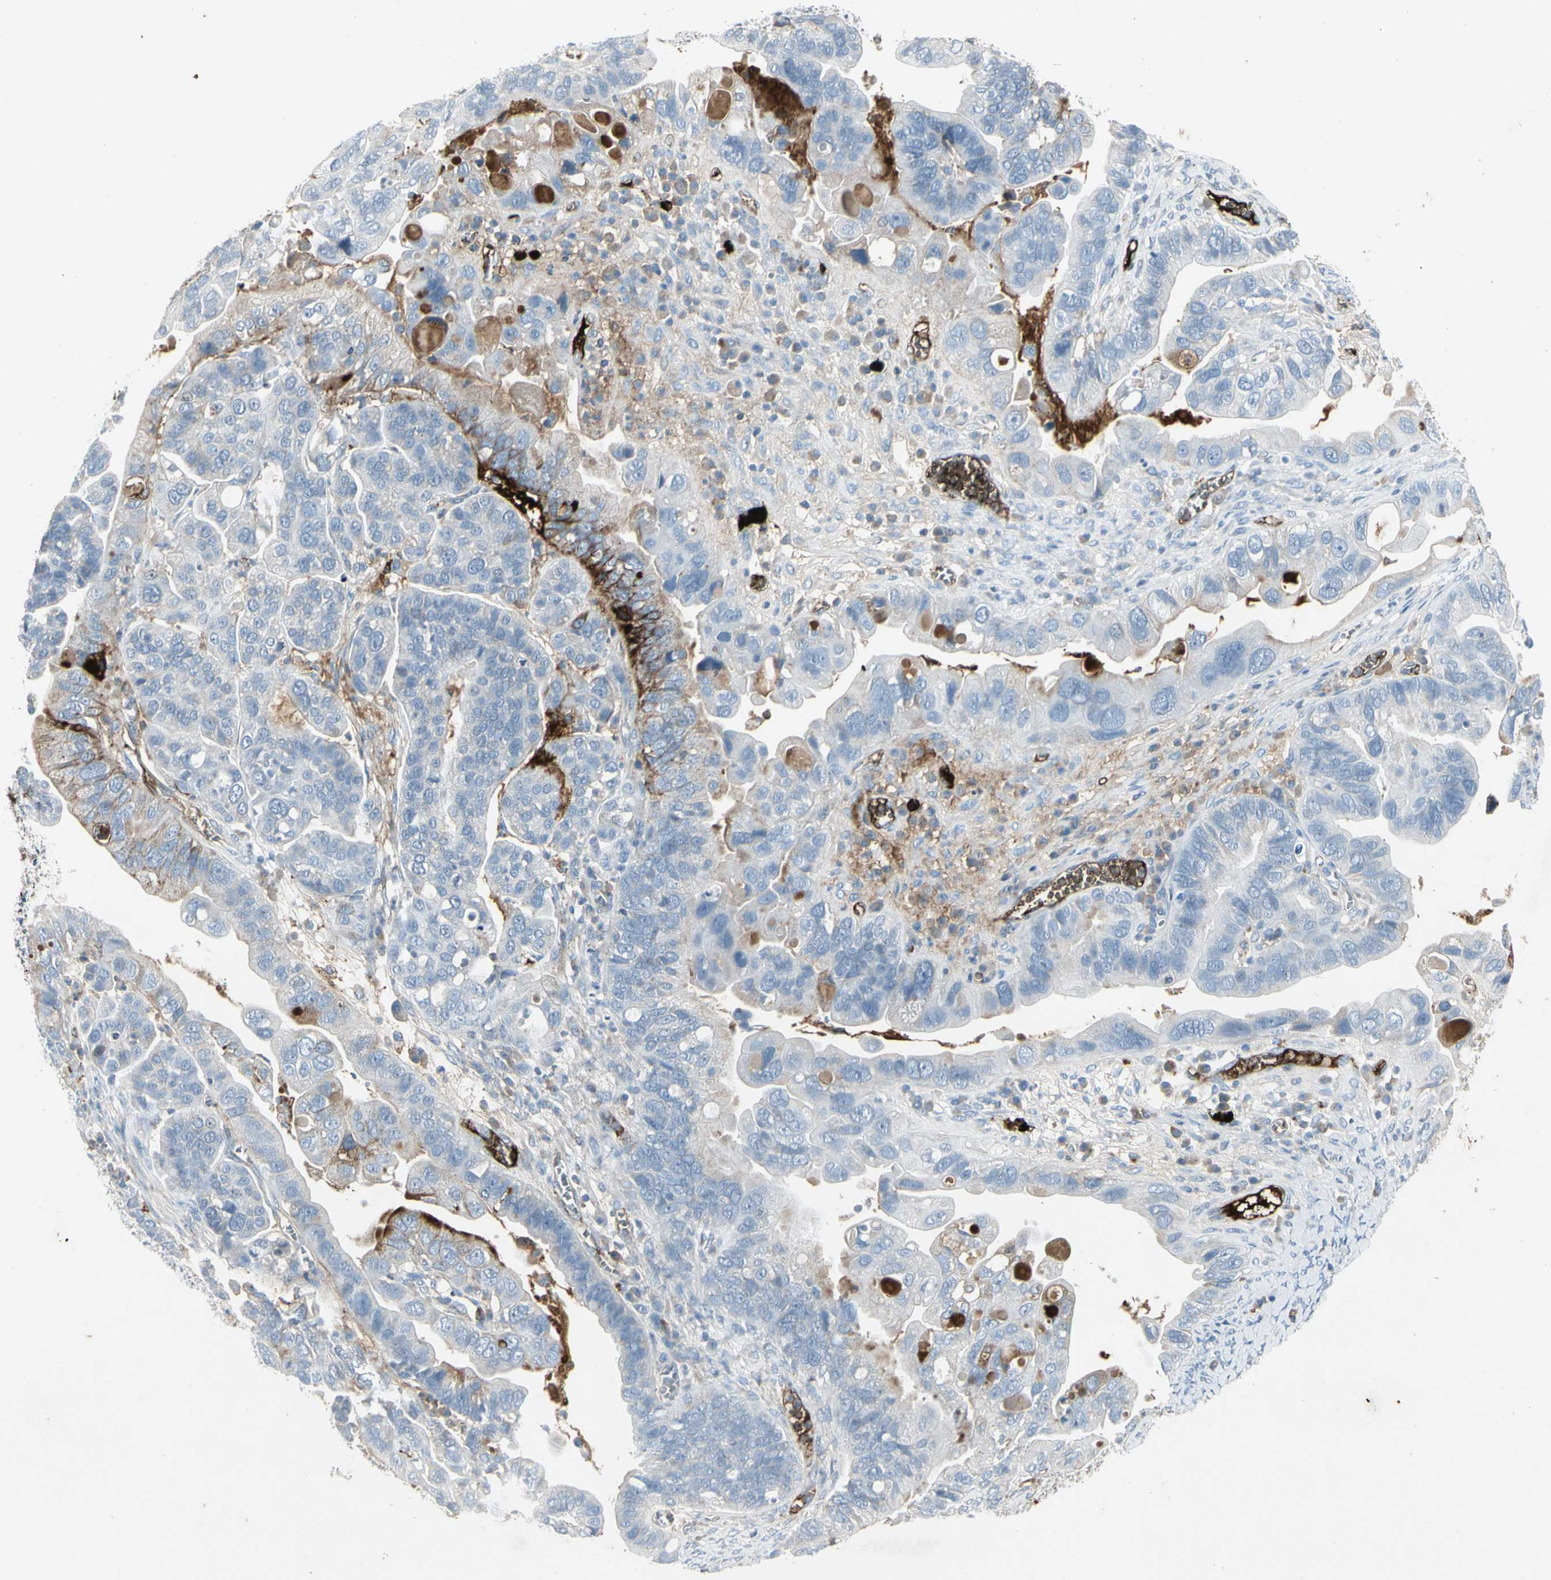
{"staining": {"intensity": "strong", "quantity": "<25%", "location": "cytoplasmic/membranous"}, "tissue": "ovarian cancer", "cell_type": "Tumor cells", "image_type": "cancer", "snomed": [{"axis": "morphology", "description": "Cystadenocarcinoma, serous, NOS"}, {"axis": "topography", "description": "Ovary"}], "caption": "Immunohistochemical staining of ovarian cancer (serous cystadenocarcinoma) displays medium levels of strong cytoplasmic/membranous expression in approximately <25% of tumor cells.", "gene": "IGHM", "patient": {"sex": "female", "age": 56}}